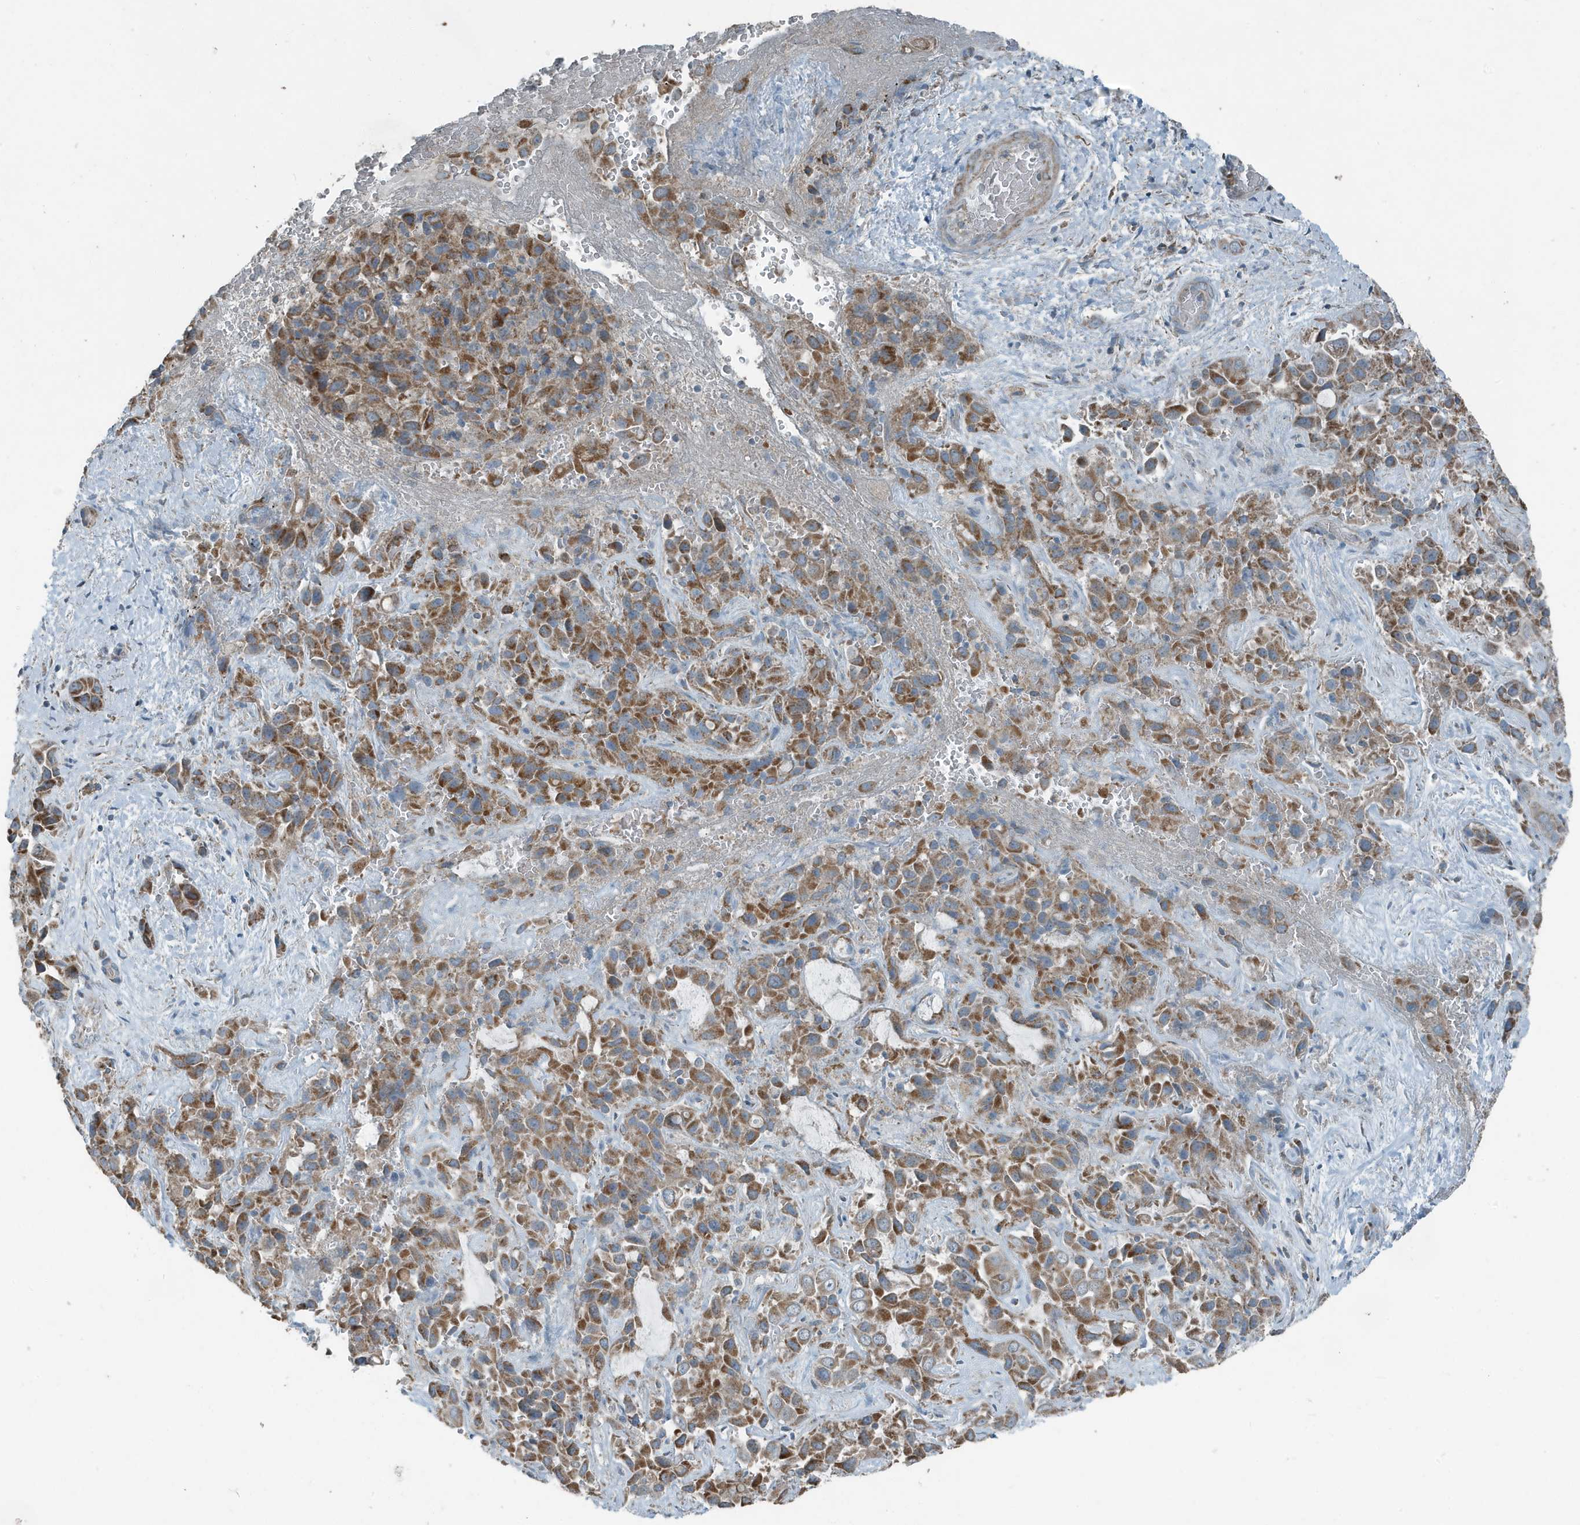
{"staining": {"intensity": "moderate", "quantity": ">75%", "location": "cytoplasmic/membranous"}, "tissue": "liver cancer", "cell_type": "Tumor cells", "image_type": "cancer", "snomed": [{"axis": "morphology", "description": "Cholangiocarcinoma"}, {"axis": "topography", "description": "Liver"}], "caption": "Protein expression analysis of human liver cancer (cholangiocarcinoma) reveals moderate cytoplasmic/membranous expression in about >75% of tumor cells. (DAB (3,3'-diaminobenzidine) = brown stain, brightfield microscopy at high magnification).", "gene": "MT-CYB", "patient": {"sex": "female", "age": 52}}